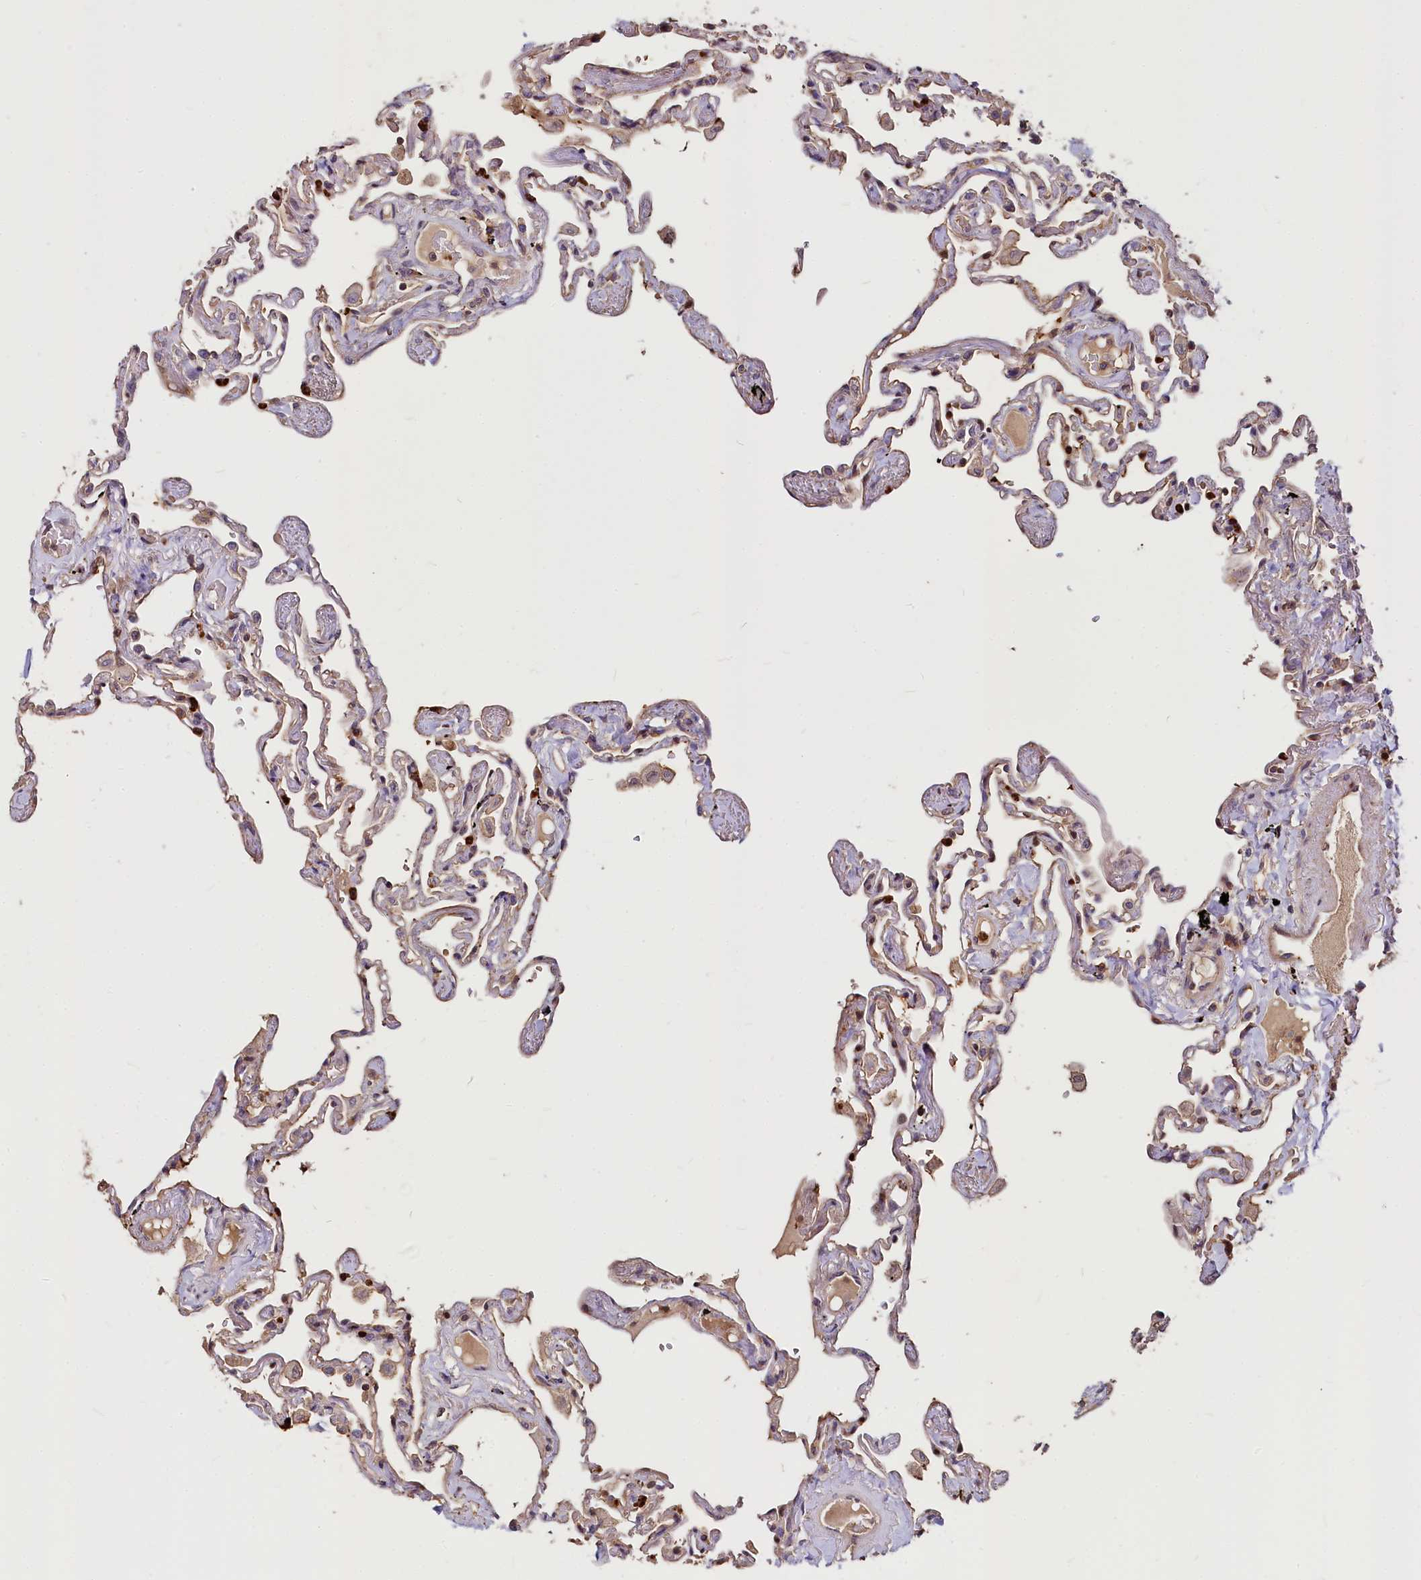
{"staining": {"intensity": "moderate", "quantity": ">75%", "location": "cytoplasmic/membranous"}, "tissue": "lung", "cell_type": "Alveolar cells", "image_type": "normal", "snomed": [{"axis": "morphology", "description": "Normal tissue, NOS"}, {"axis": "topography", "description": "Lung"}], "caption": "This histopathology image demonstrates benign lung stained with immunohistochemistry (IHC) to label a protein in brown. The cytoplasmic/membranous of alveolar cells show moderate positivity for the protein. Nuclei are counter-stained blue.", "gene": "ATG101", "patient": {"sex": "female", "age": 67}}